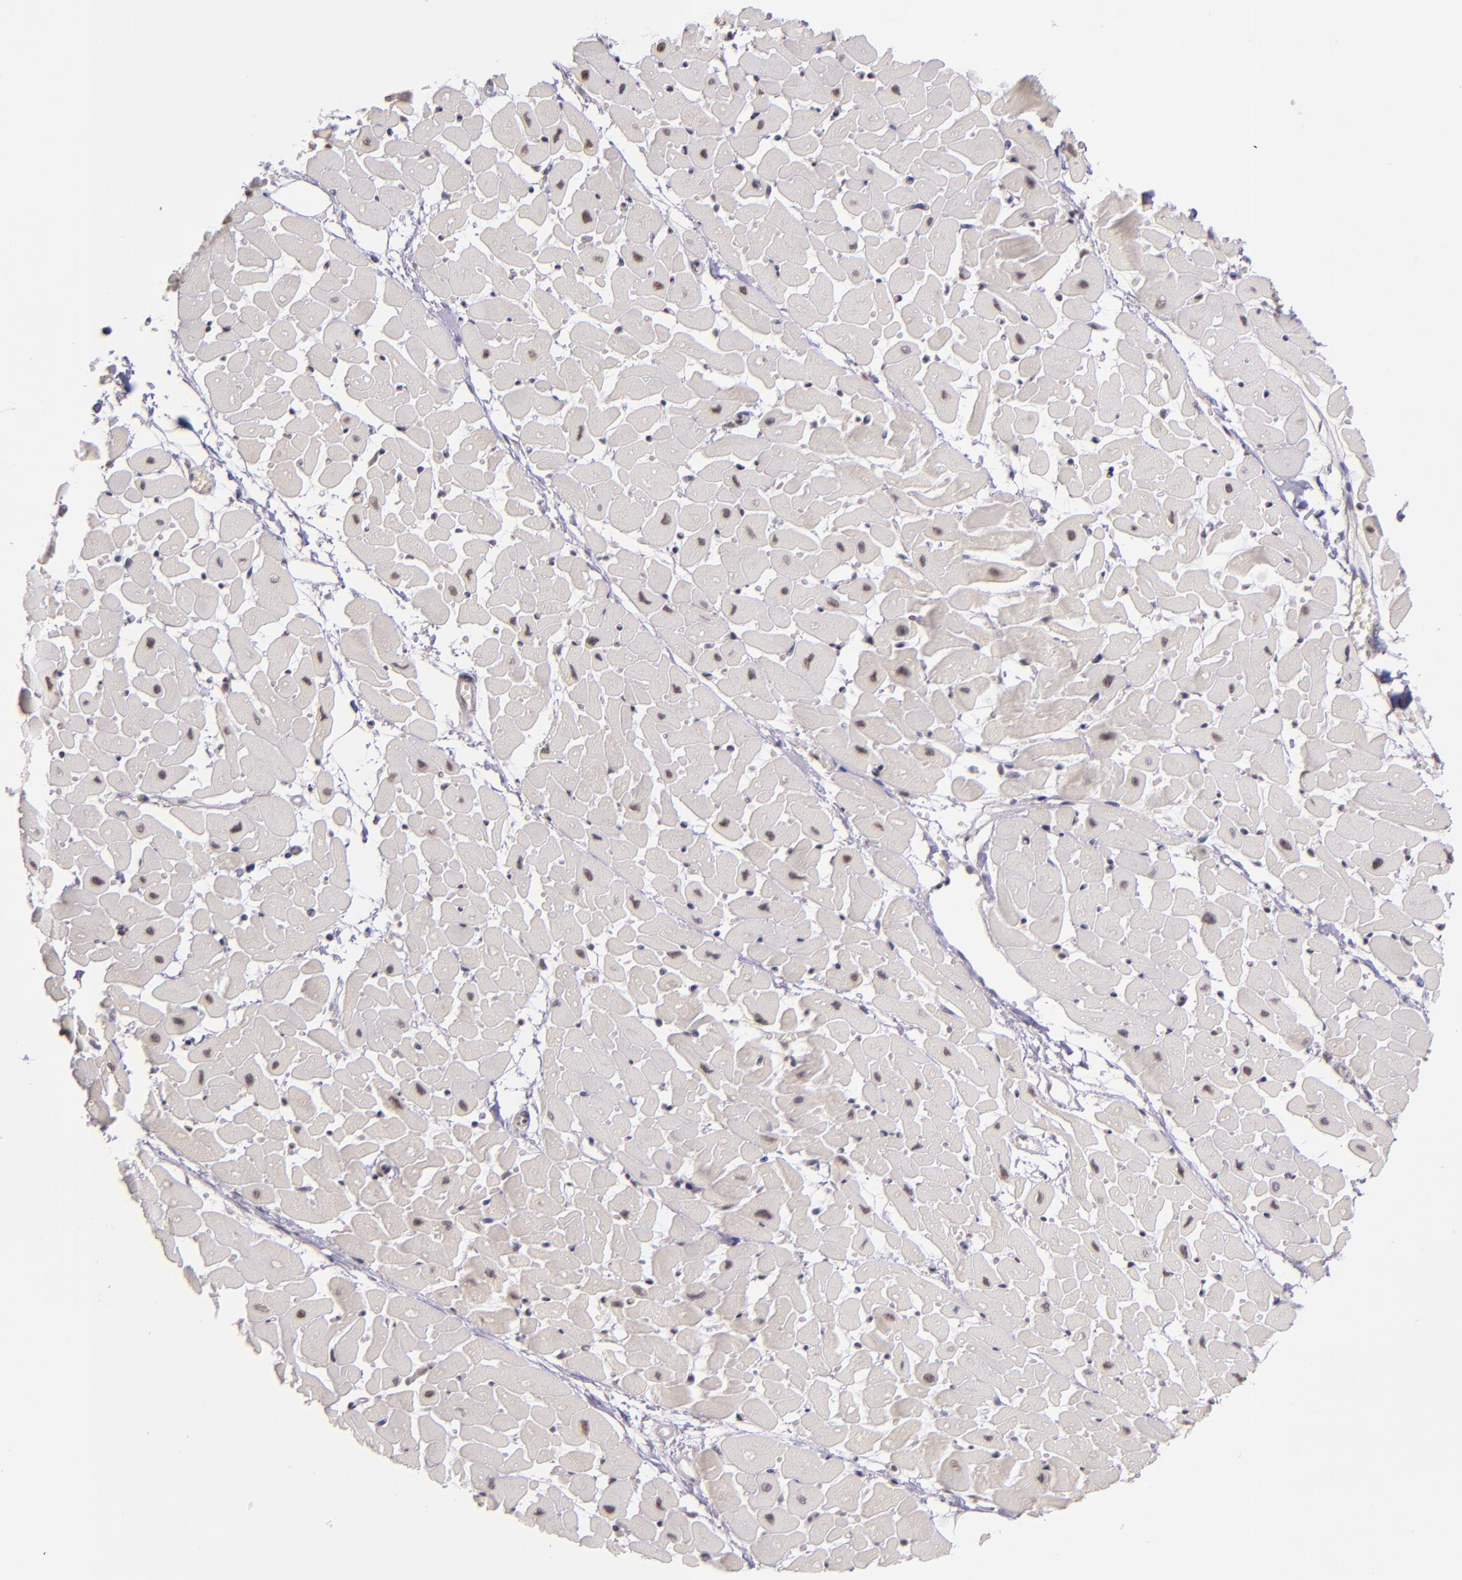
{"staining": {"intensity": "moderate", "quantity": "<25%", "location": "nuclear"}, "tissue": "heart muscle", "cell_type": "Cardiomyocytes", "image_type": "normal", "snomed": [{"axis": "morphology", "description": "Normal tissue, NOS"}, {"axis": "topography", "description": "Heart"}], "caption": "High-power microscopy captured an immunohistochemistry histopathology image of normal heart muscle, revealing moderate nuclear staining in about <25% of cardiomyocytes.", "gene": "ZNF148", "patient": {"sex": "female", "age": 19}}